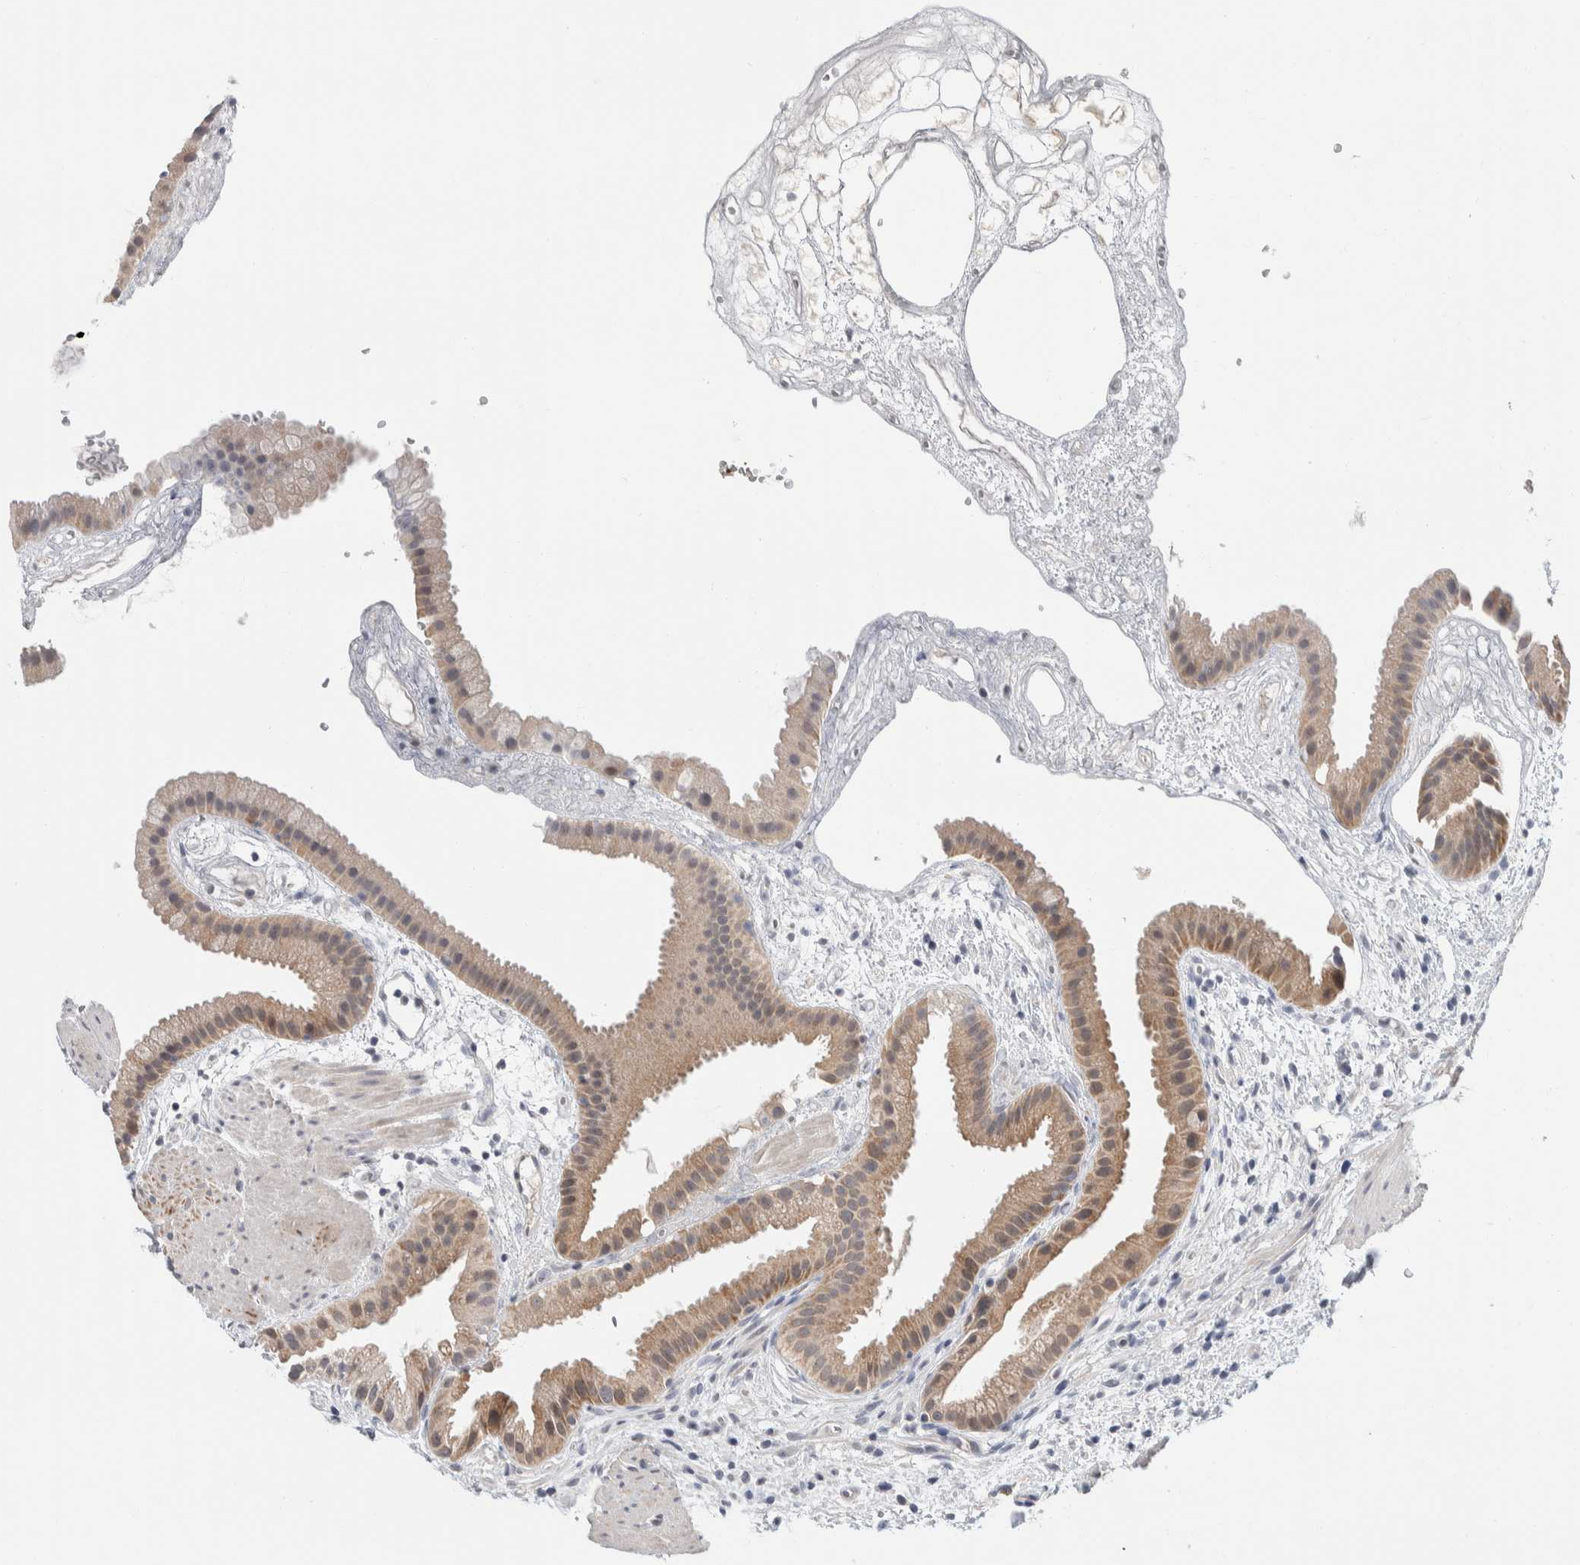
{"staining": {"intensity": "moderate", "quantity": ">75%", "location": "cytoplasmic/membranous"}, "tissue": "gallbladder", "cell_type": "Glandular cells", "image_type": "normal", "snomed": [{"axis": "morphology", "description": "Normal tissue, NOS"}, {"axis": "topography", "description": "Gallbladder"}], "caption": "About >75% of glandular cells in benign gallbladder display moderate cytoplasmic/membranous protein positivity as visualized by brown immunohistochemical staining.", "gene": "SHPK", "patient": {"sex": "female", "age": 64}}